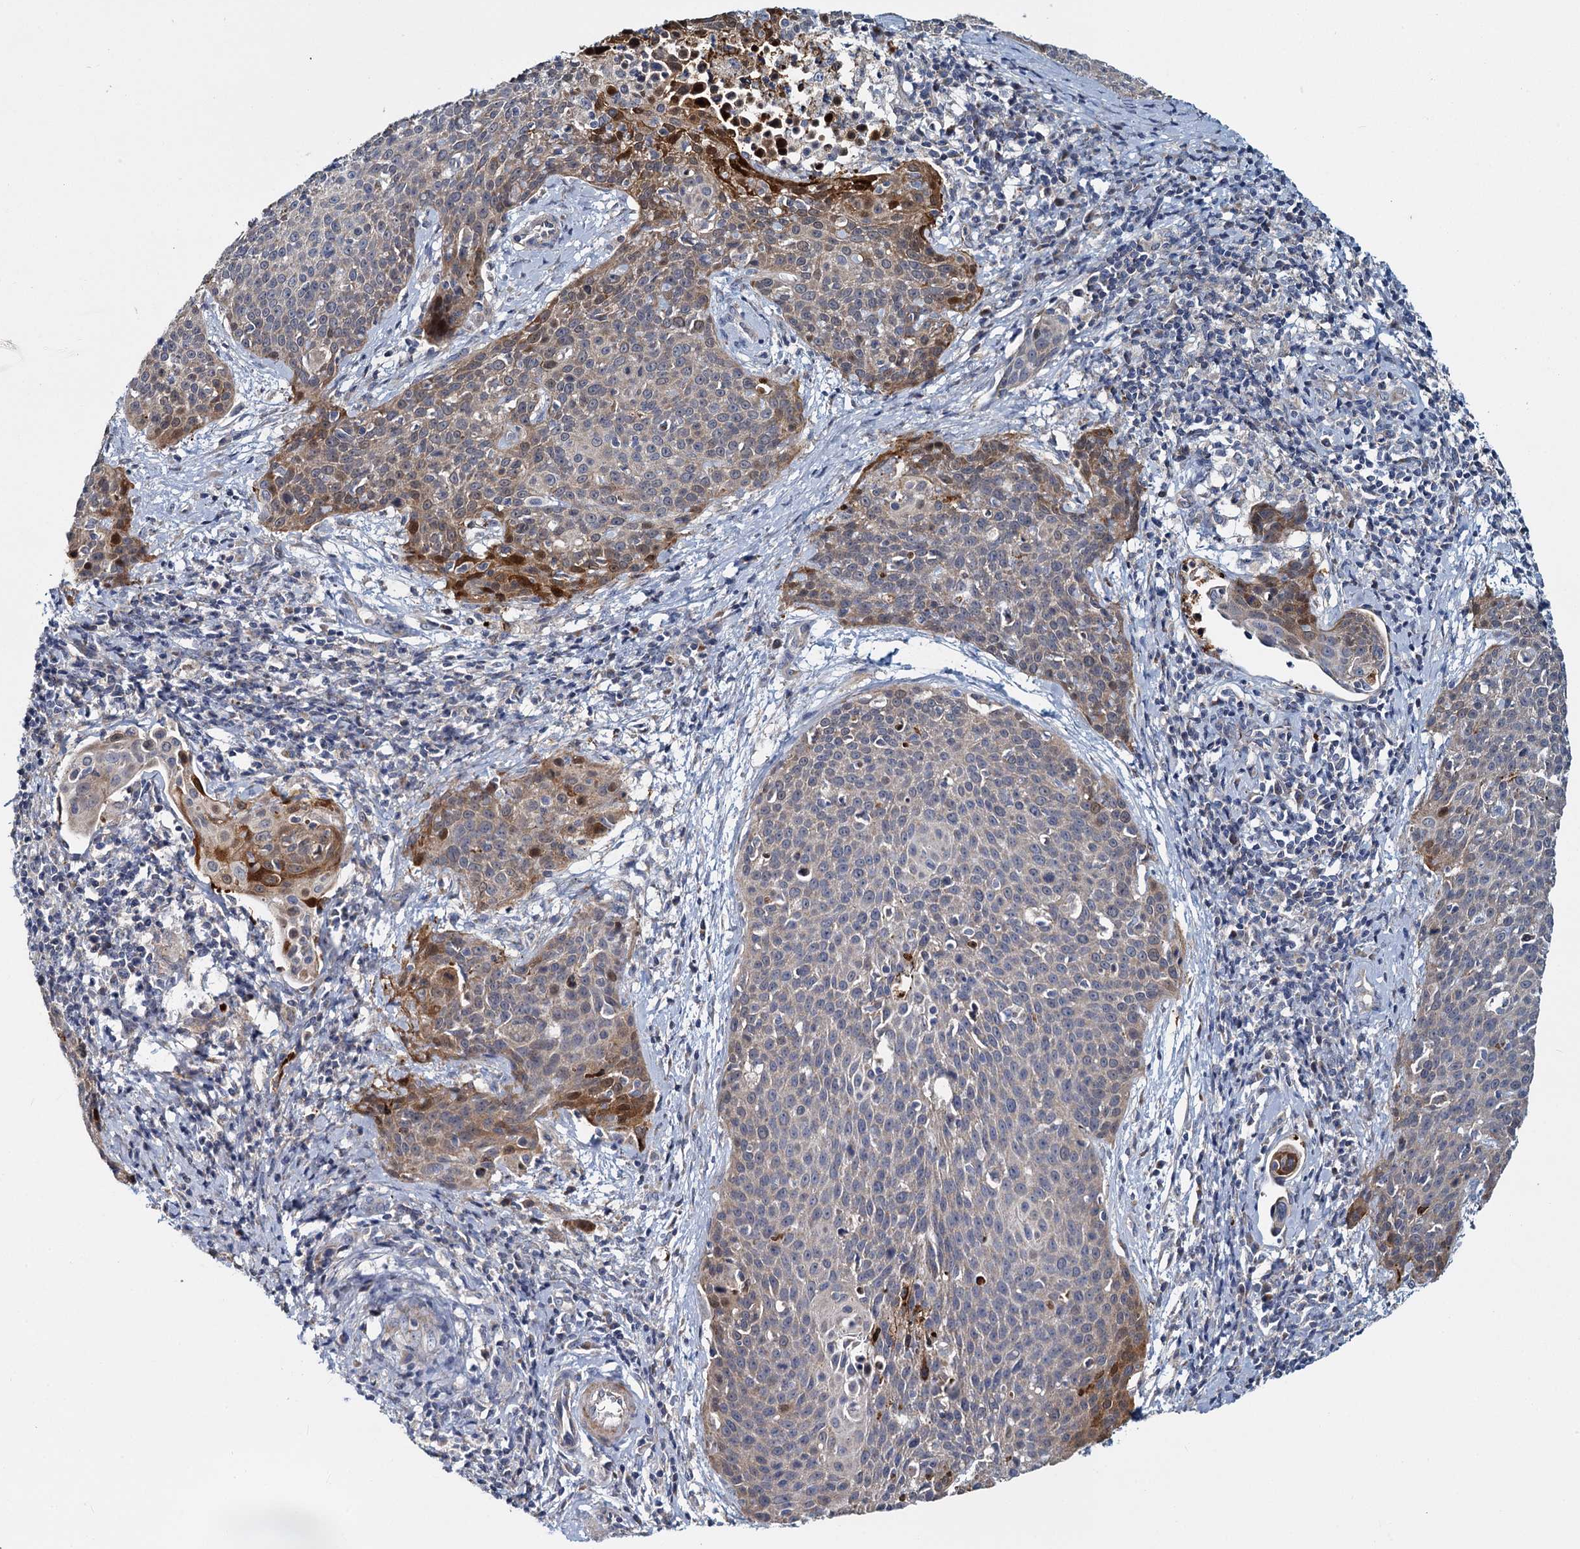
{"staining": {"intensity": "strong", "quantity": "<25%", "location": "cytoplasmic/membranous"}, "tissue": "cervical cancer", "cell_type": "Tumor cells", "image_type": "cancer", "snomed": [{"axis": "morphology", "description": "Squamous cell carcinoma, NOS"}, {"axis": "topography", "description": "Cervix"}], "caption": "Immunohistochemistry photomicrograph of human squamous cell carcinoma (cervical) stained for a protein (brown), which exhibits medium levels of strong cytoplasmic/membranous expression in about <25% of tumor cells.", "gene": "DCUN1D2", "patient": {"sex": "female", "age": 38}}